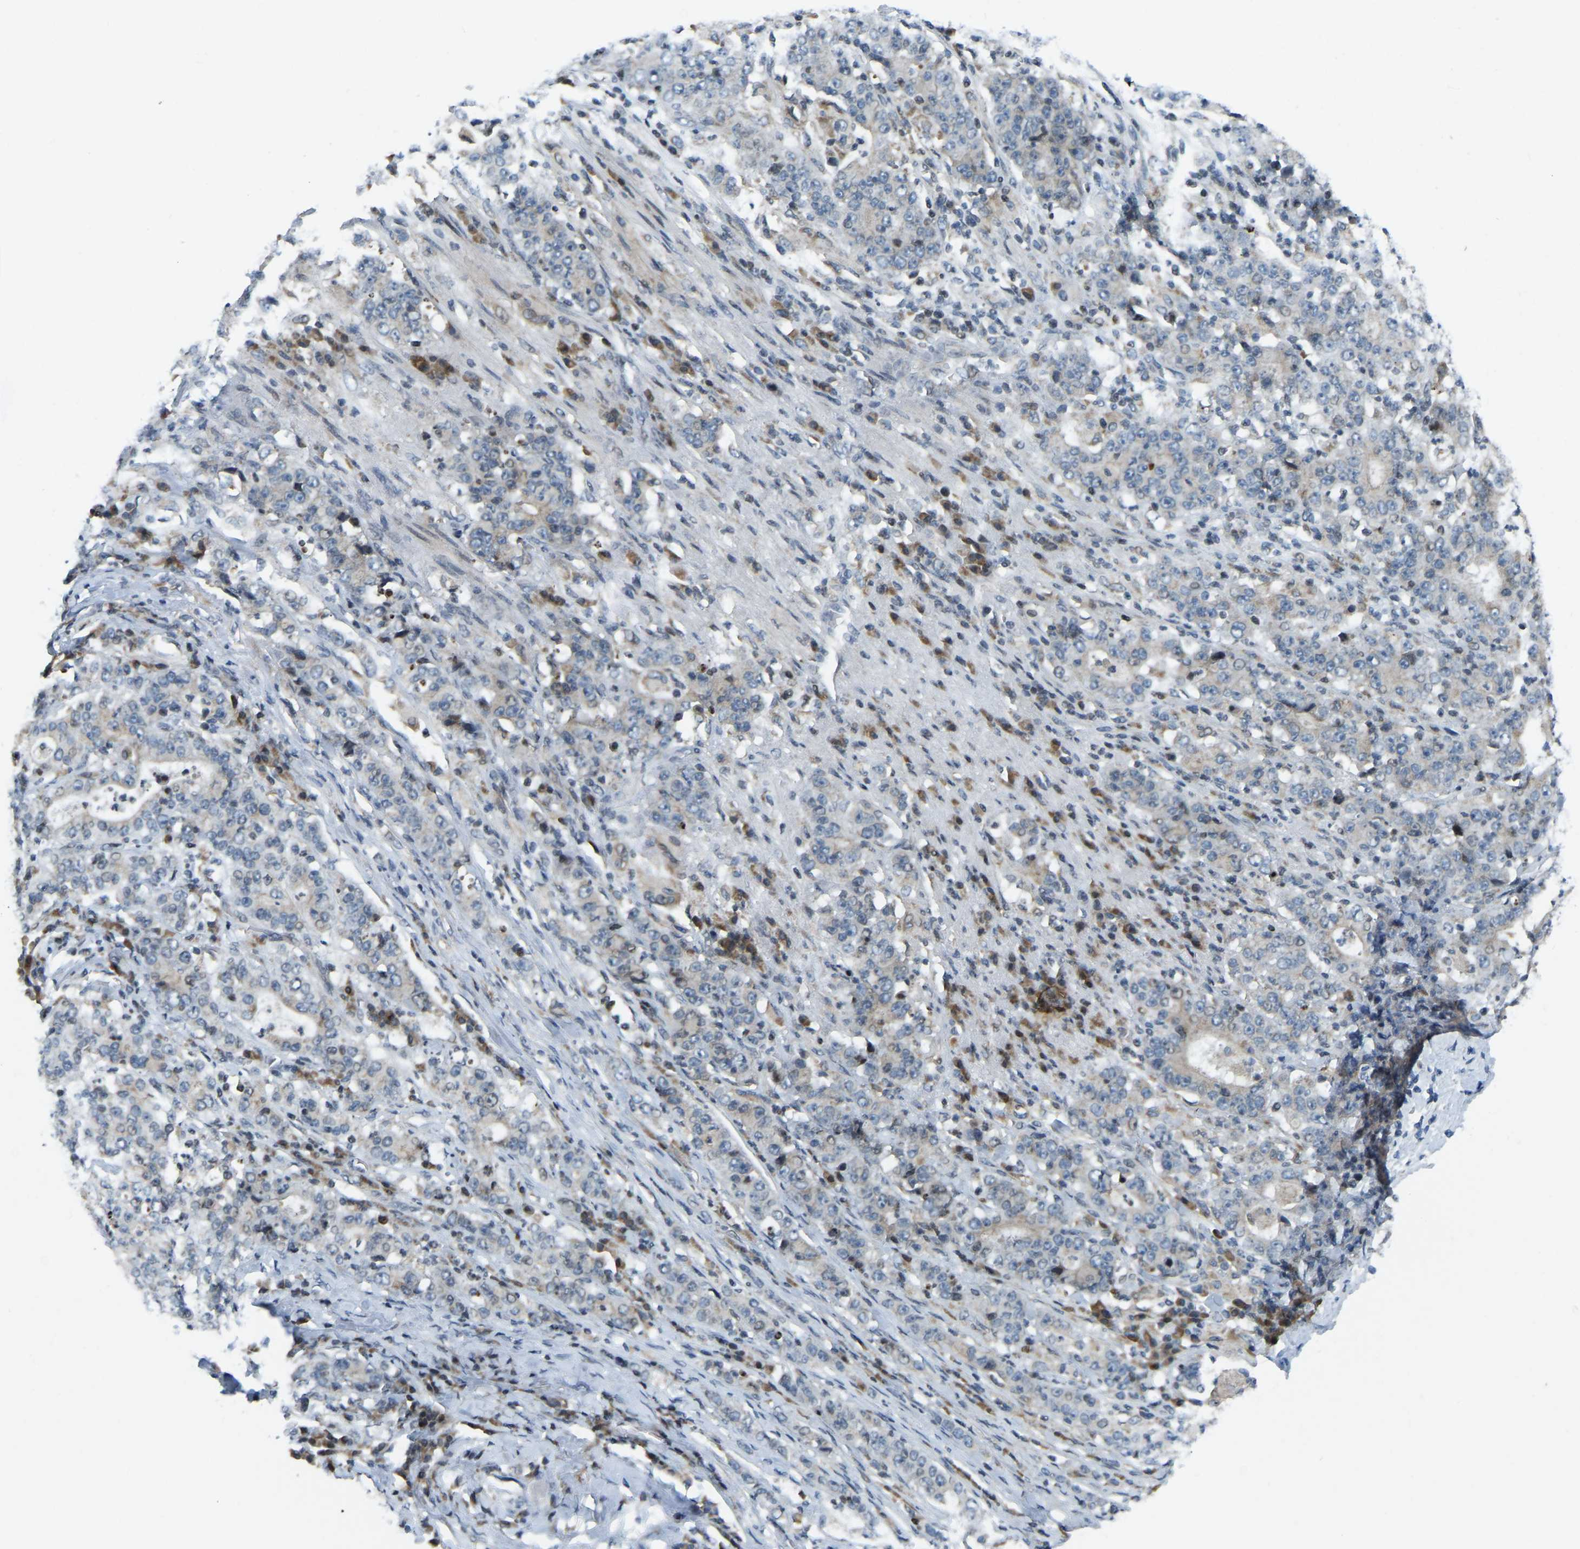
{"staining": {"intensity": "negative", "quantity": "none", "location": "none"}, "tissue": "stomach cancer", "cell_type": "Tumor cells", "image_type": "cancer", "snomed": [{"axis": "morphology", "description": "Normal tissue, NOS"}, {"axis": "morphology", "description": "Adenocarcinoma, NOS"}, {"axis": "topography", "description": "Stomach, upper"}, {"axis": "topography", "description": "Stomach"}], "caption": "An IHC micrograph of stomach cancer is shown. There is no staining in tumor cells of stomach cancer.", "gene": "PARL", "patient": {"sex": "male", "age": 59}}